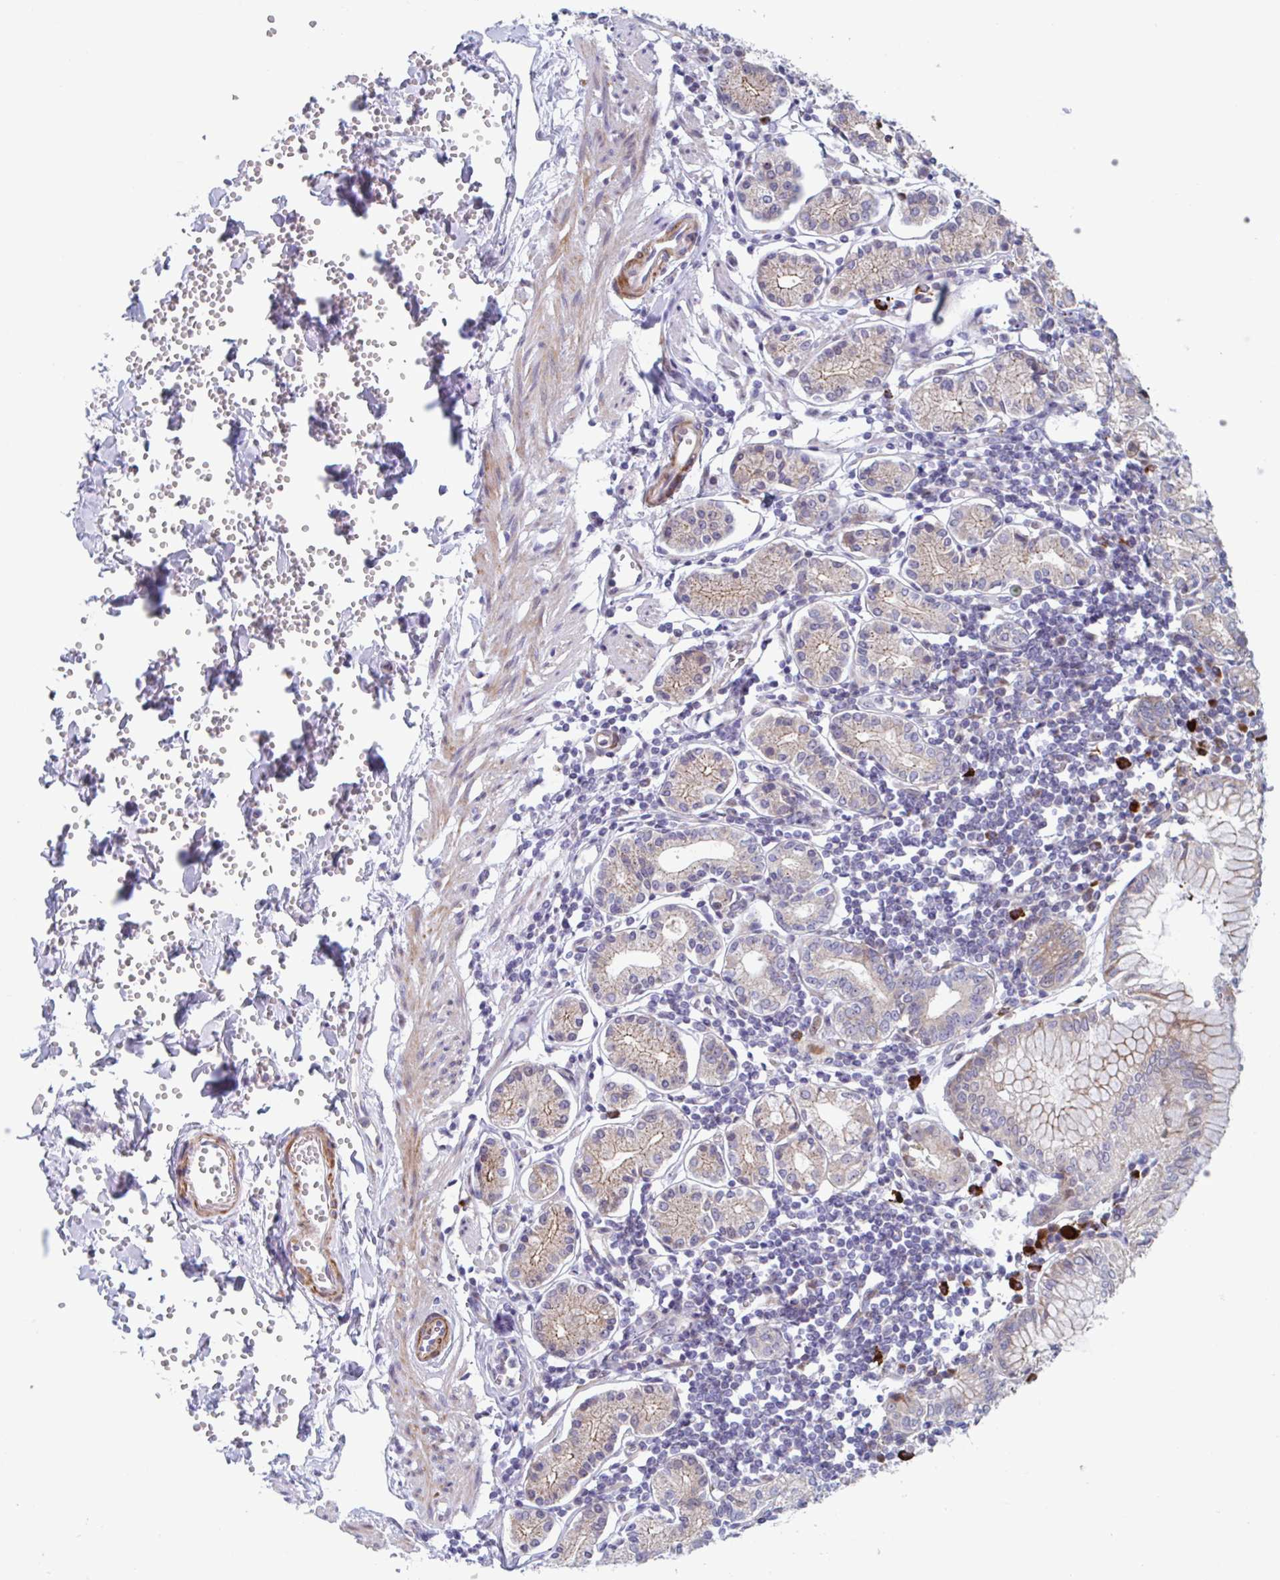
{"staining": {"intensity": "moderate", "quantity": "<25%", "location": "cytoplasmic/membranous"}, "tissue": "stomach", "cell_type": "Glandular cells", "image_type": "normal", "snomed": [{"axis": "morphology", "description": "Normal tissue, NOS"}, {"axis": "topography", "description": "Stomach"}], "caption": "Glandular cells display moderate cytoplasmic/membranous positivity in approximately <25% of cells in unremarkable stomach. The protein of interest is shown in brown color, while the nuclei are stained blue.", "gene": "DUXA", "patient": {"sex": "female", "age": 62}}